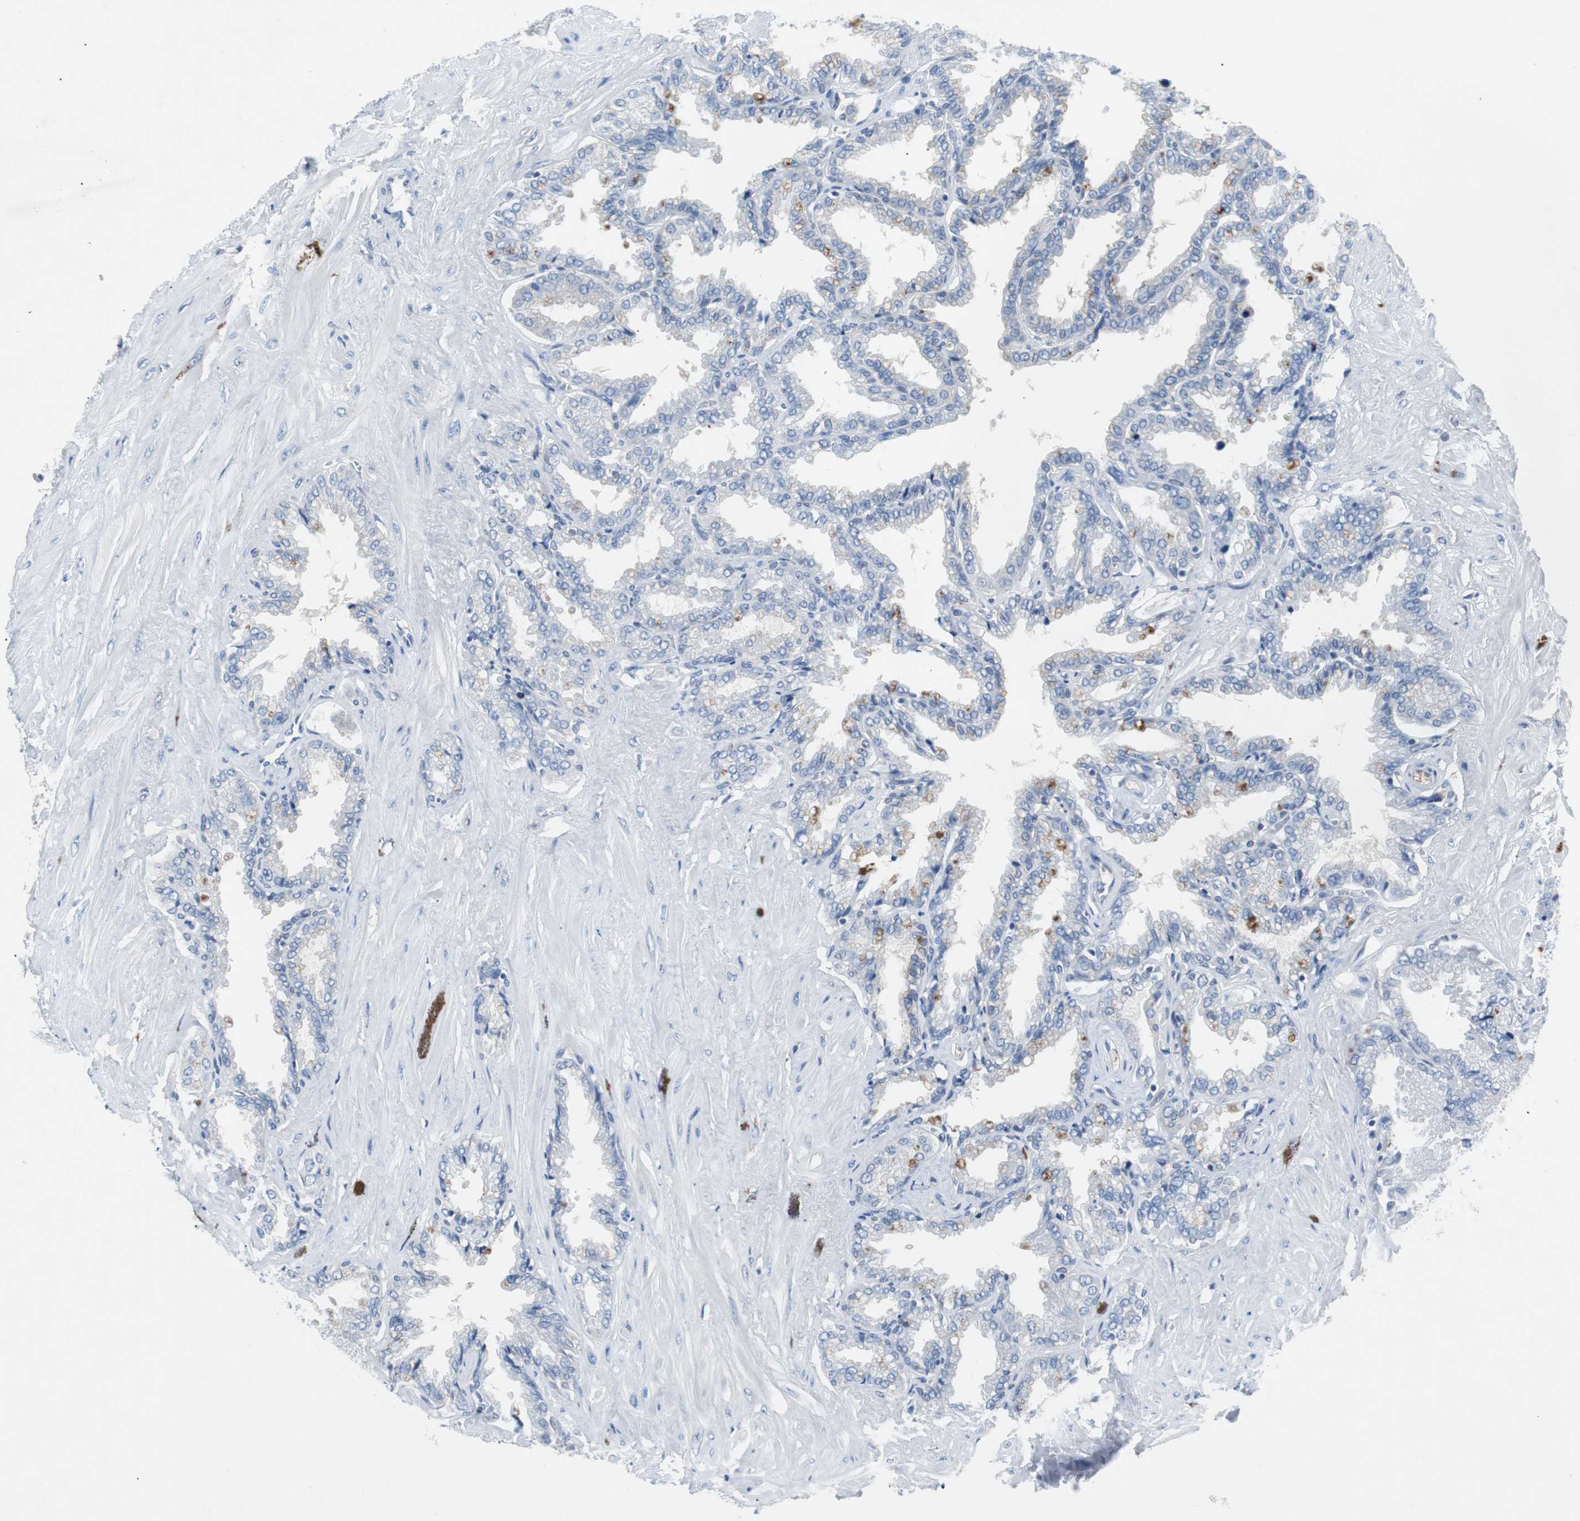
{"staining": {"intensity": "weak", "quantity": "<25%", "location": "cytoplasmic/membranous"}, "tissue": "seminal vesicle", "cell_type": "Glandular cells", "image_type": "normal", "snomed": [{"axis": "morphology", "description": "Normal tissue, NOS"}, {"axis": "topography", "description": "Seminal veicle"}], "caption": "Seminal vesicle was stained to show a protein in brown. There is no significant expression in glandular cells. The staining was performed using DAB (3,3'-diaminobenzidine) to visualize the protein expression in brown, while the nuclei were stained in blue with hematoxylin (Magnification: 20x).", "gene": "EEF2K", "patient": {"sex": "male", "age": 46}}